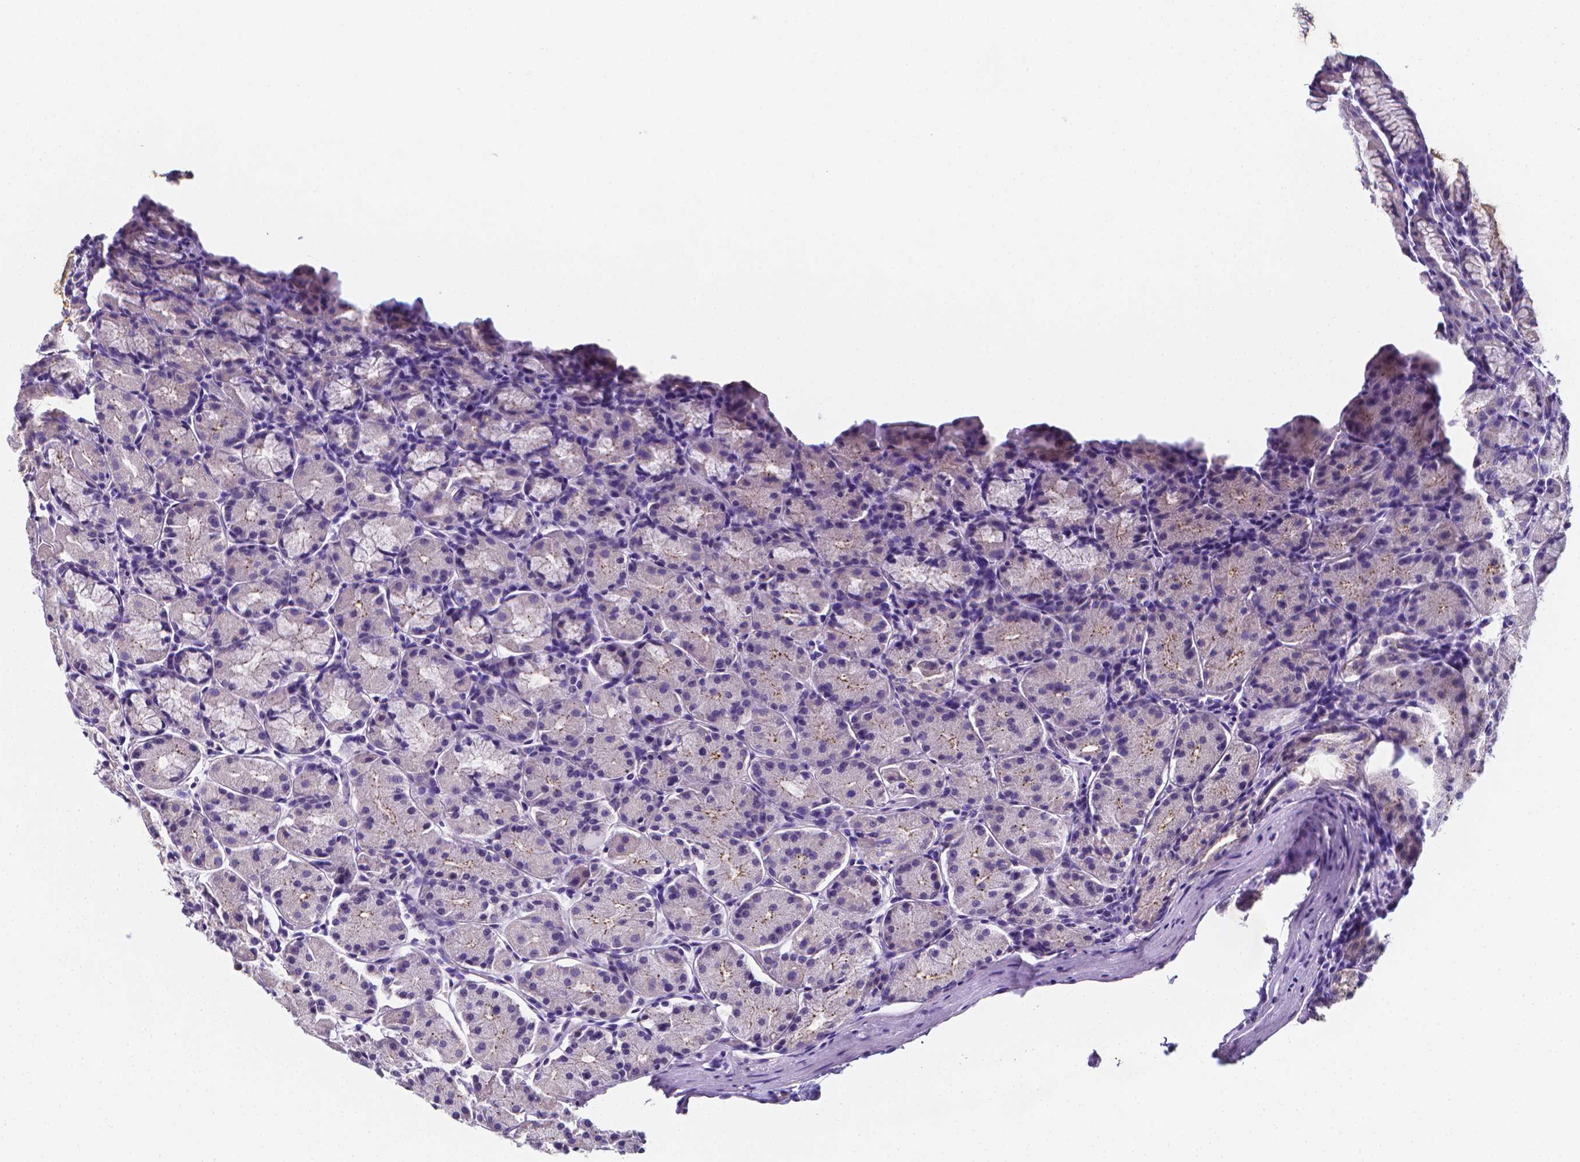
{"staining": {"intensity": "negative", "quantity": "none", "location": "none"}, "tissue": "stomach", "cell_type": "Glandular cells", "image_type": "normal", "snomed": [{"axis": "morphology", "description": "Normal tissue, NOS"}, {"axis": "topography", "description": "Stomach, upper"}], "caption": "A micrograph of human stomach is negative for staining in glandular cells. (Stains: DAB (3,3'-diaminobenzidine) immunohistochemistry with hematoxylin counter stain, Microscopy: brightfield microscopy at high magnification).", "gene": "LRRC73", "patient": {"sex": "male", "age": 47}}